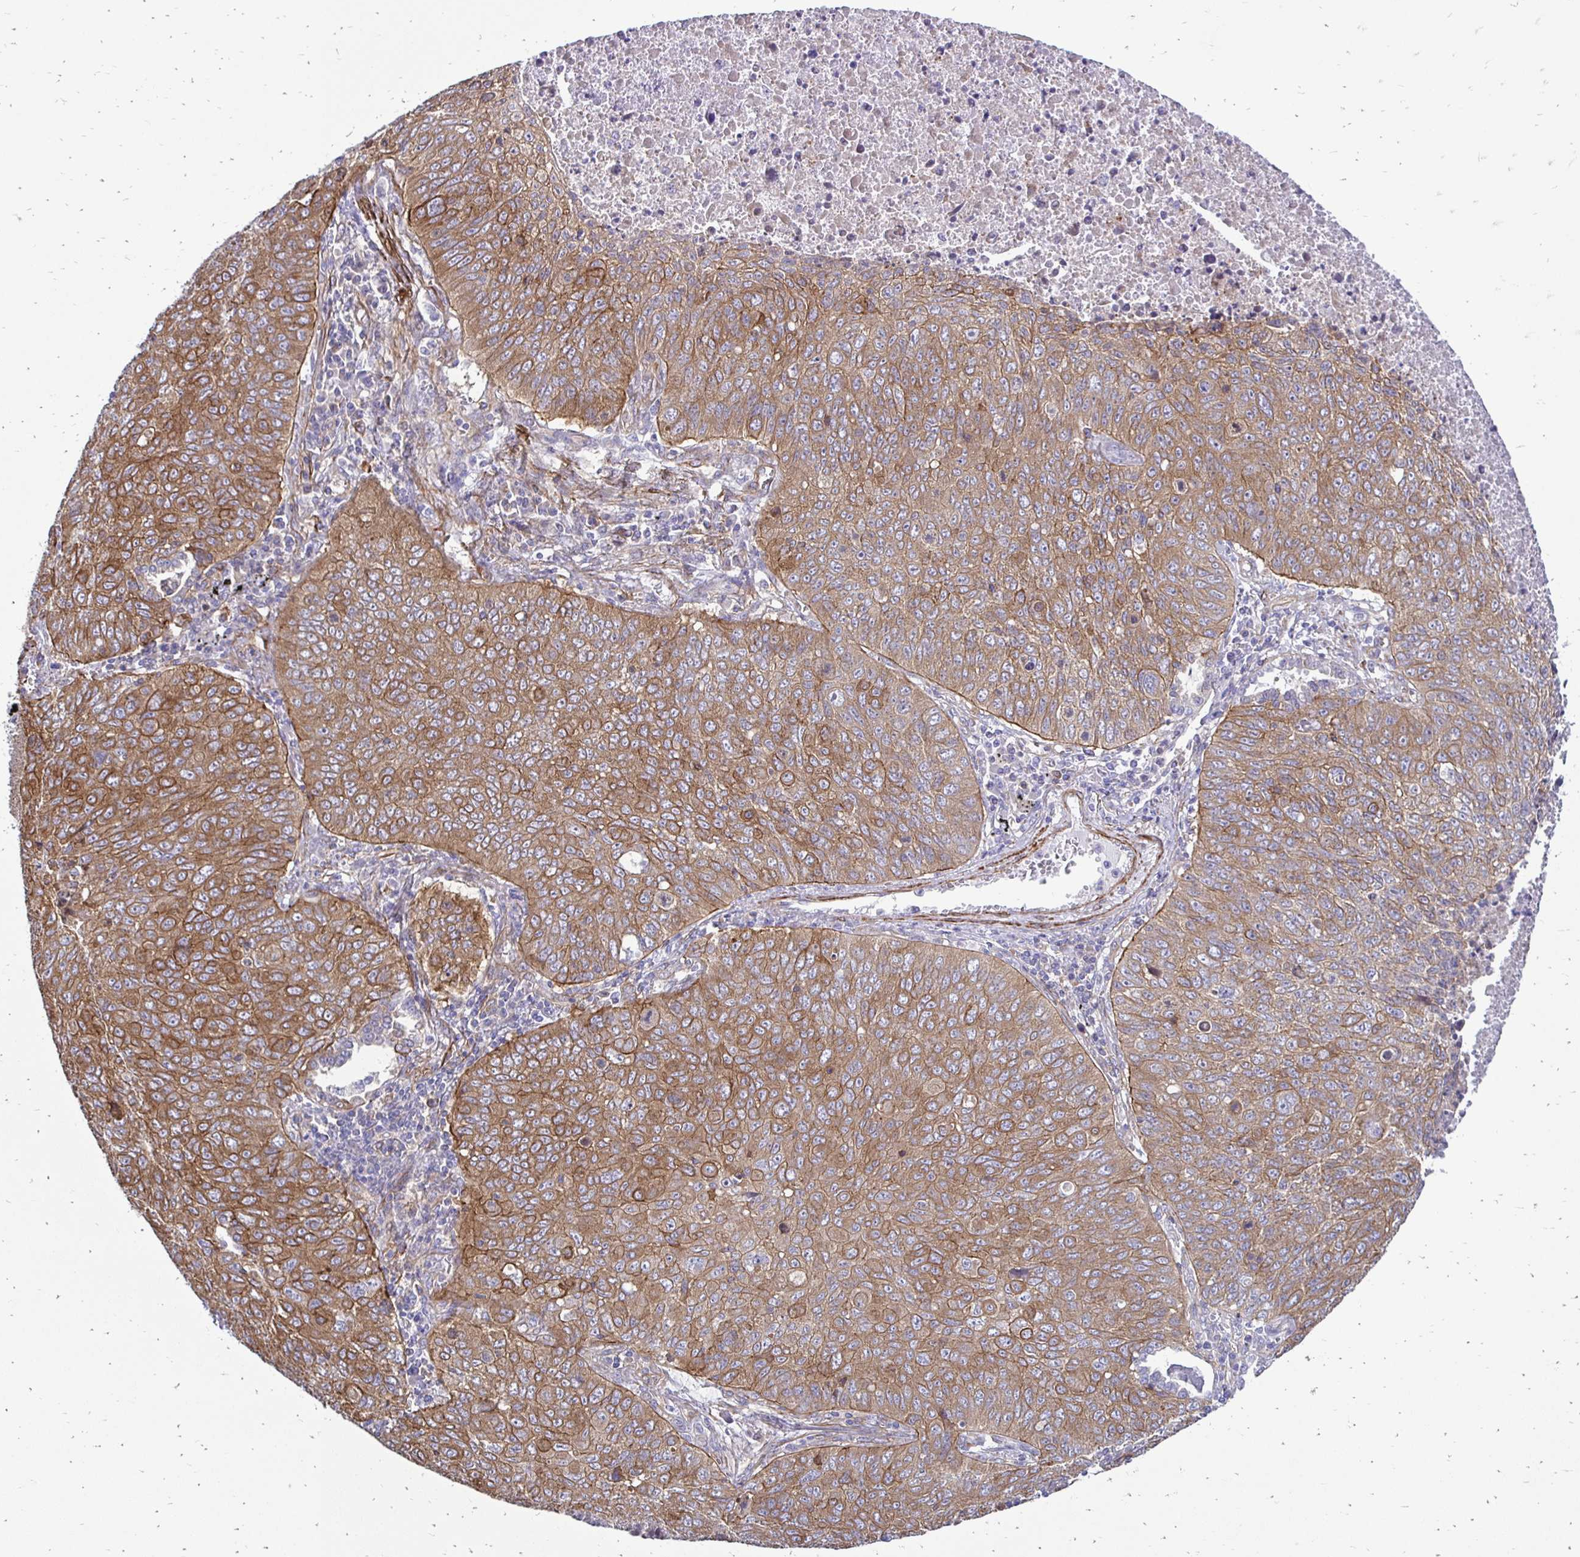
{"staining": {"intensity": "moderate", "quantity": "25%-75%", "location": "cytoplasmic/membranous"}, "tissue": "lung cancer", "cell_type": "Tumor cells", "image_type": "cancer", "snomed": [{"axis": "morphology", "description": "Normal morphology"}, {"axis": "morphology", "description": "Aneuploidy"}, {"axis": "morphology", "description": "Squamous cell carcinoma, NOS"}, {"axis": "topography", "description": "Lymph node"}, {"axis": "topography", "description": "Lung"}], "caption": "There is medium levels of moderate cytoplasmic/membranous expression in tumor cells of aneuploidy (lung), as demonstrated by immunohistochemical staining (brown color).", "gene": "CTPS1", "patient": {"sex": "female", "age": 76}}